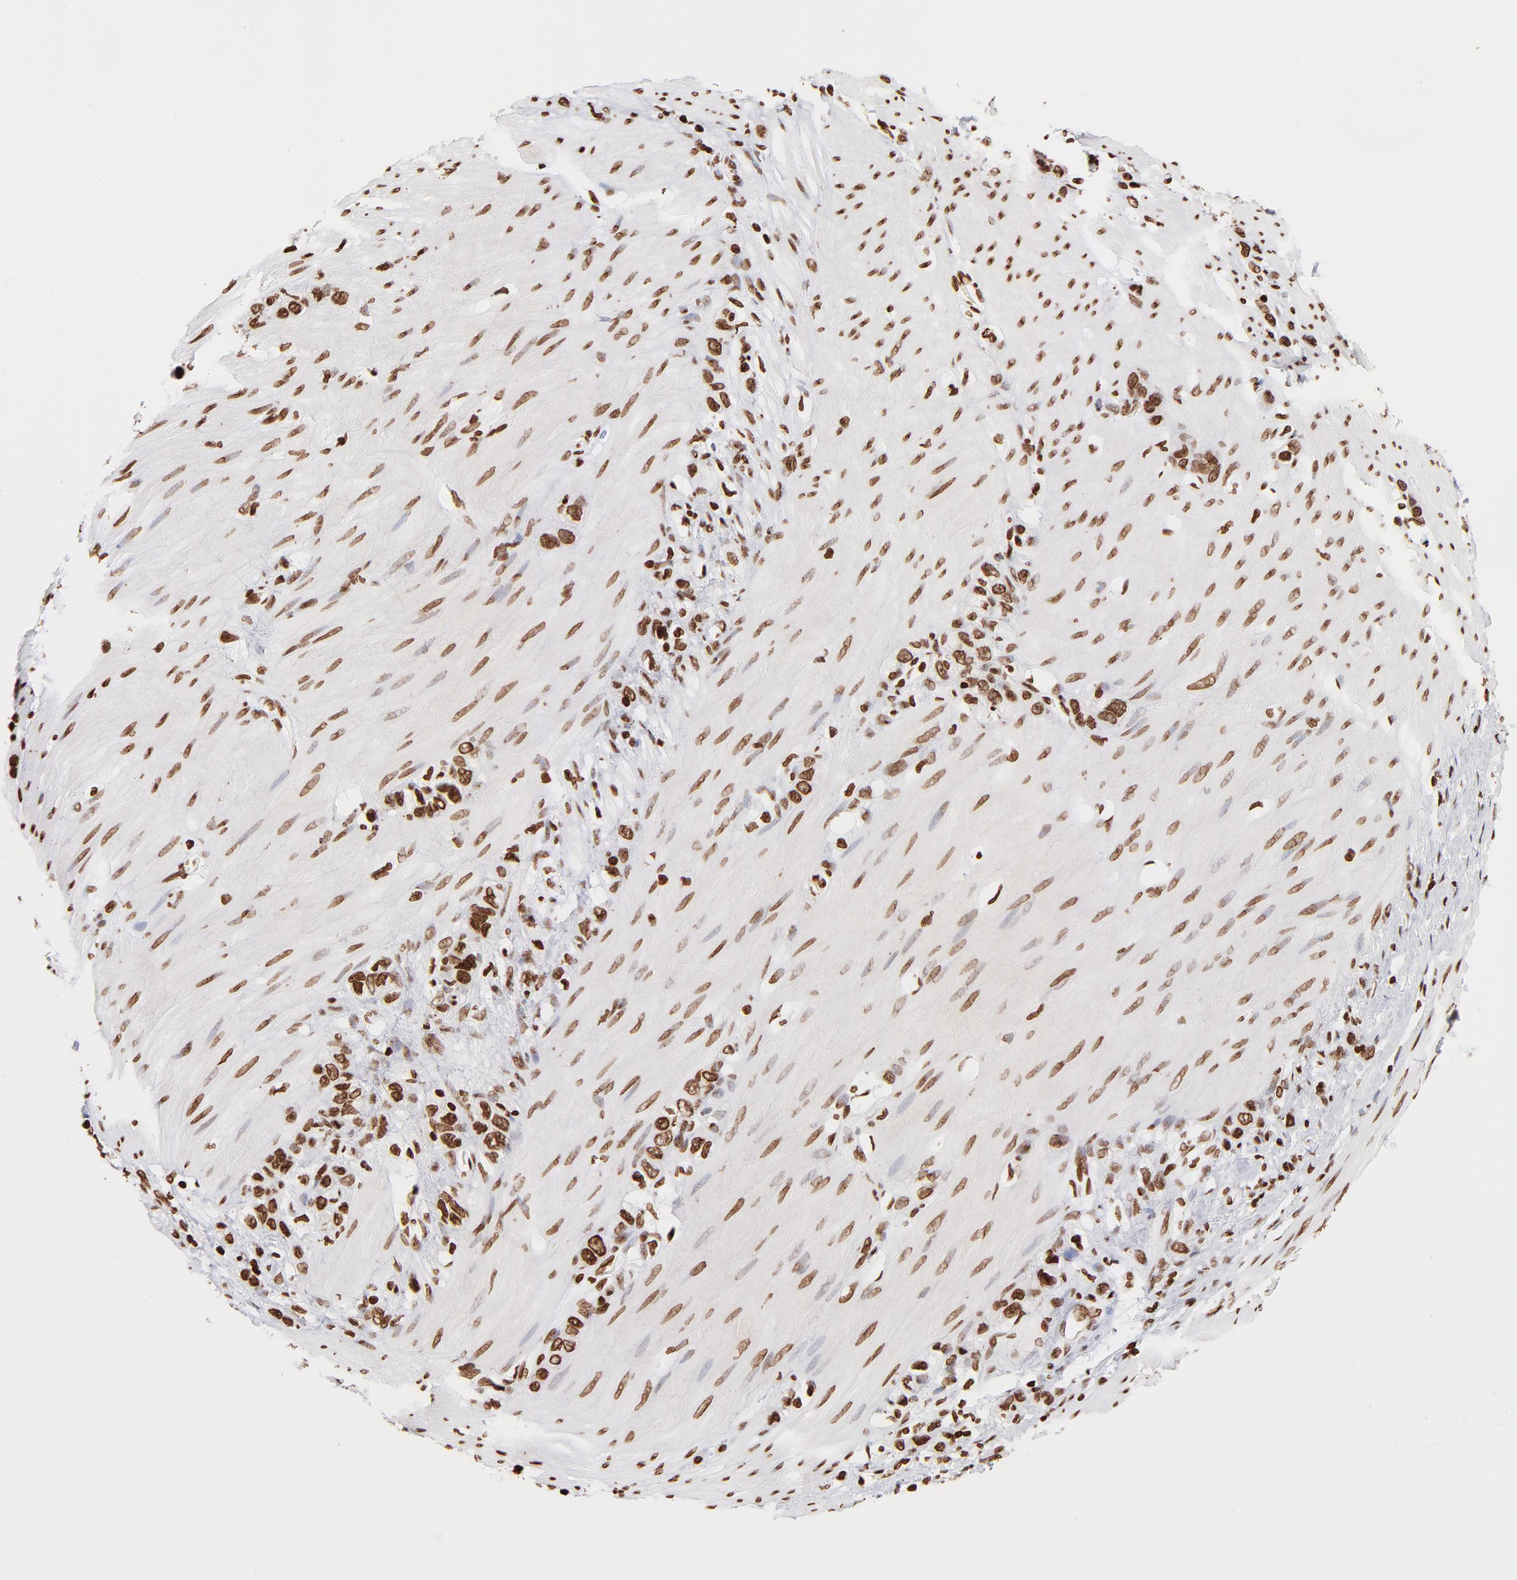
{"staining": {"intensity": "strong", "quantity": ">75%", "location": "nuclear"}, "tissue": "stomach cancer", "cell_type": "Tumor cells", "image_type": "cancer", "snomed": [{"axis": "morphology", "description": "Normal tissue, NOS"}, {"axis": "morphology", "description": "Adenocarcinoma, NOS"}, {"axis": "morphology", "description": "Adenocarcinoma, High grade"}, {"axis": "topography", "description": "Stomach, upper"}, {"axis": "topography", "description": "Stomach"}], "caption": "A micrograph showing strong nuclear positivity in about >75% of tumor cells in adenocarcinoma (stomach), as visualized by brown immunohistochemical staining.", "gene": "RTL4", "patient": {"sex": "female", "age": 65}}